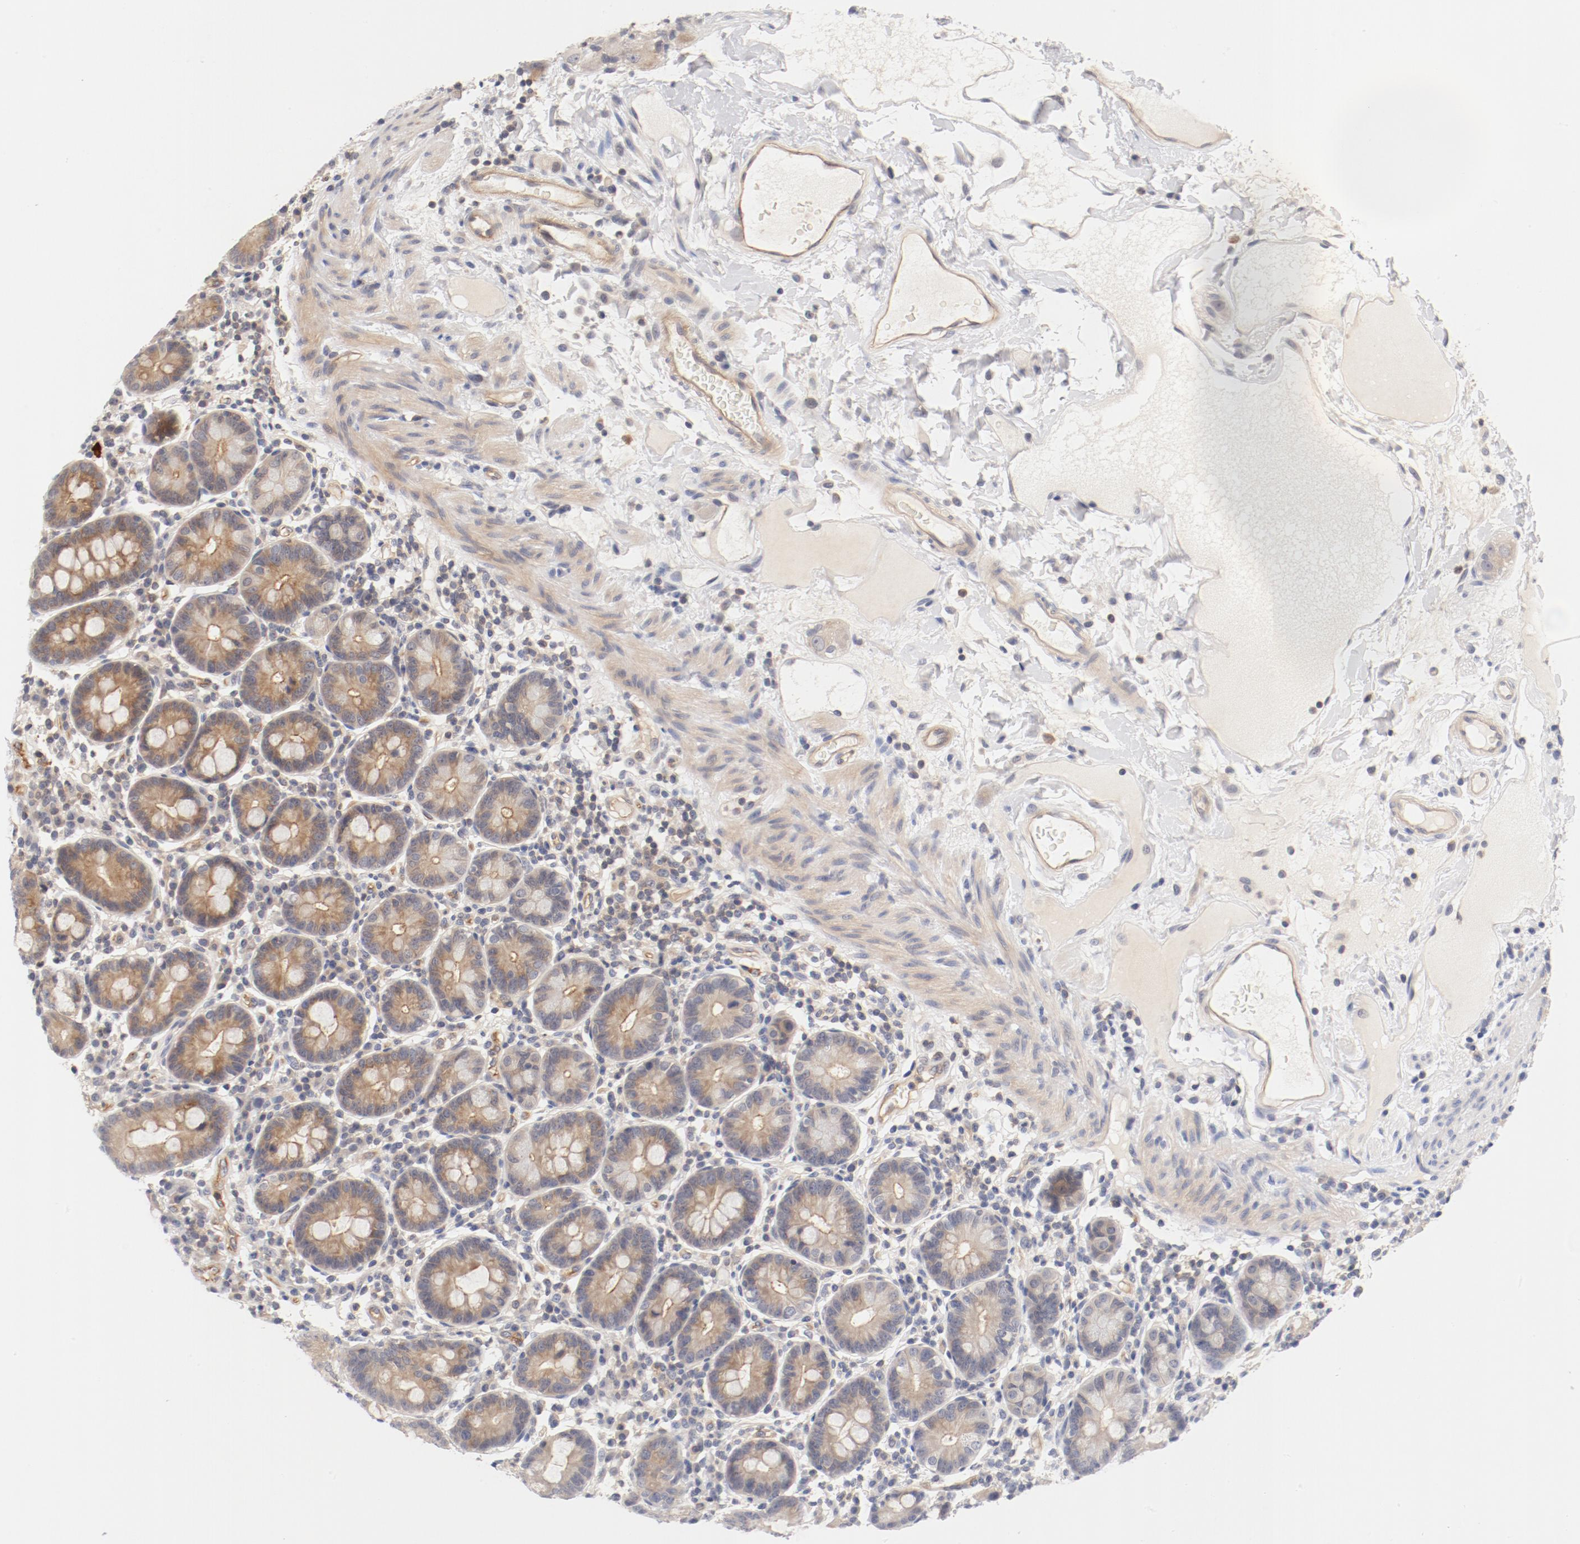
{"staining": {"intensity": "moderate", "quantity": "25%-75%", "location": "cytoplasmic/membranous"}, "tissue": "duodenum", "cell_type": "Glandular cells", "image_type": "normal", "snomed": [{"axis": "morphology", "description": "Normal tissue, NOS"}, {"axis": "topography", "description": "Duodenum"}], "caption": "This histopathology image displays immunohistochemistry staining of normal duodenum, with medium moderate cytoplasmic/membranous positivity in about 25%-75% of glandular cells.", "gene": "ZNF267", "patient": {"sex": "male", "age": 50}}